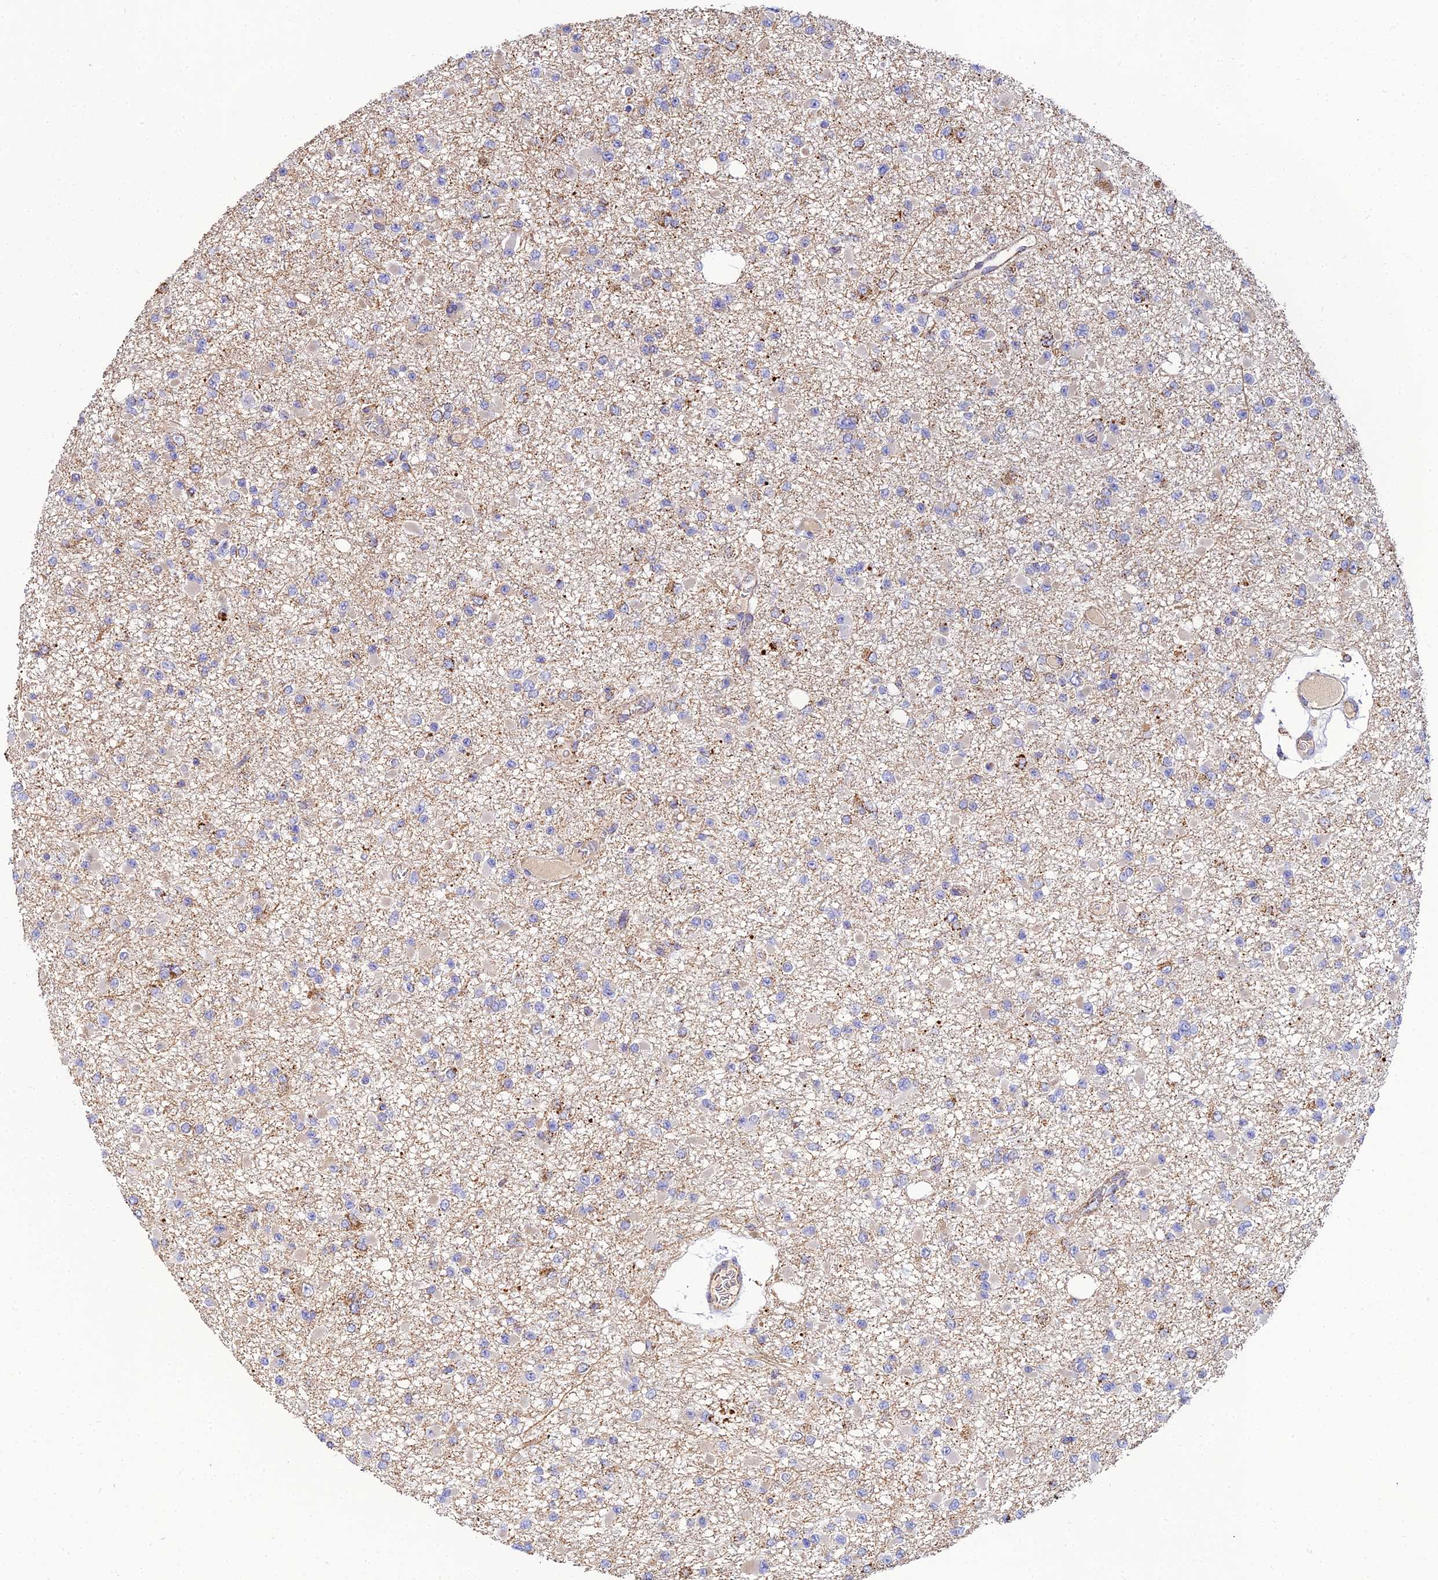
{"staining": {"intensity": "moderate", "quantity": "<25%", "location": "cytoplasmic/membranous"}, "tissue": "glioma", "cell_type": "Tumor cells", "image_type": "cancer", "snomed": [{"axis": "morphology", "description": "Glioma, malignant, Low grade"}, {"axis": "topography", "description": "Brain"}], "caption": "Malignant glioma (low-grade) stained for a protein (brown) shows moderate cytoplasmic/membranous positive expression in approximately <25% of tumor cells.", "gene": "NIPSNAP3A", "patient": {"sex": "female", "age": 22}}